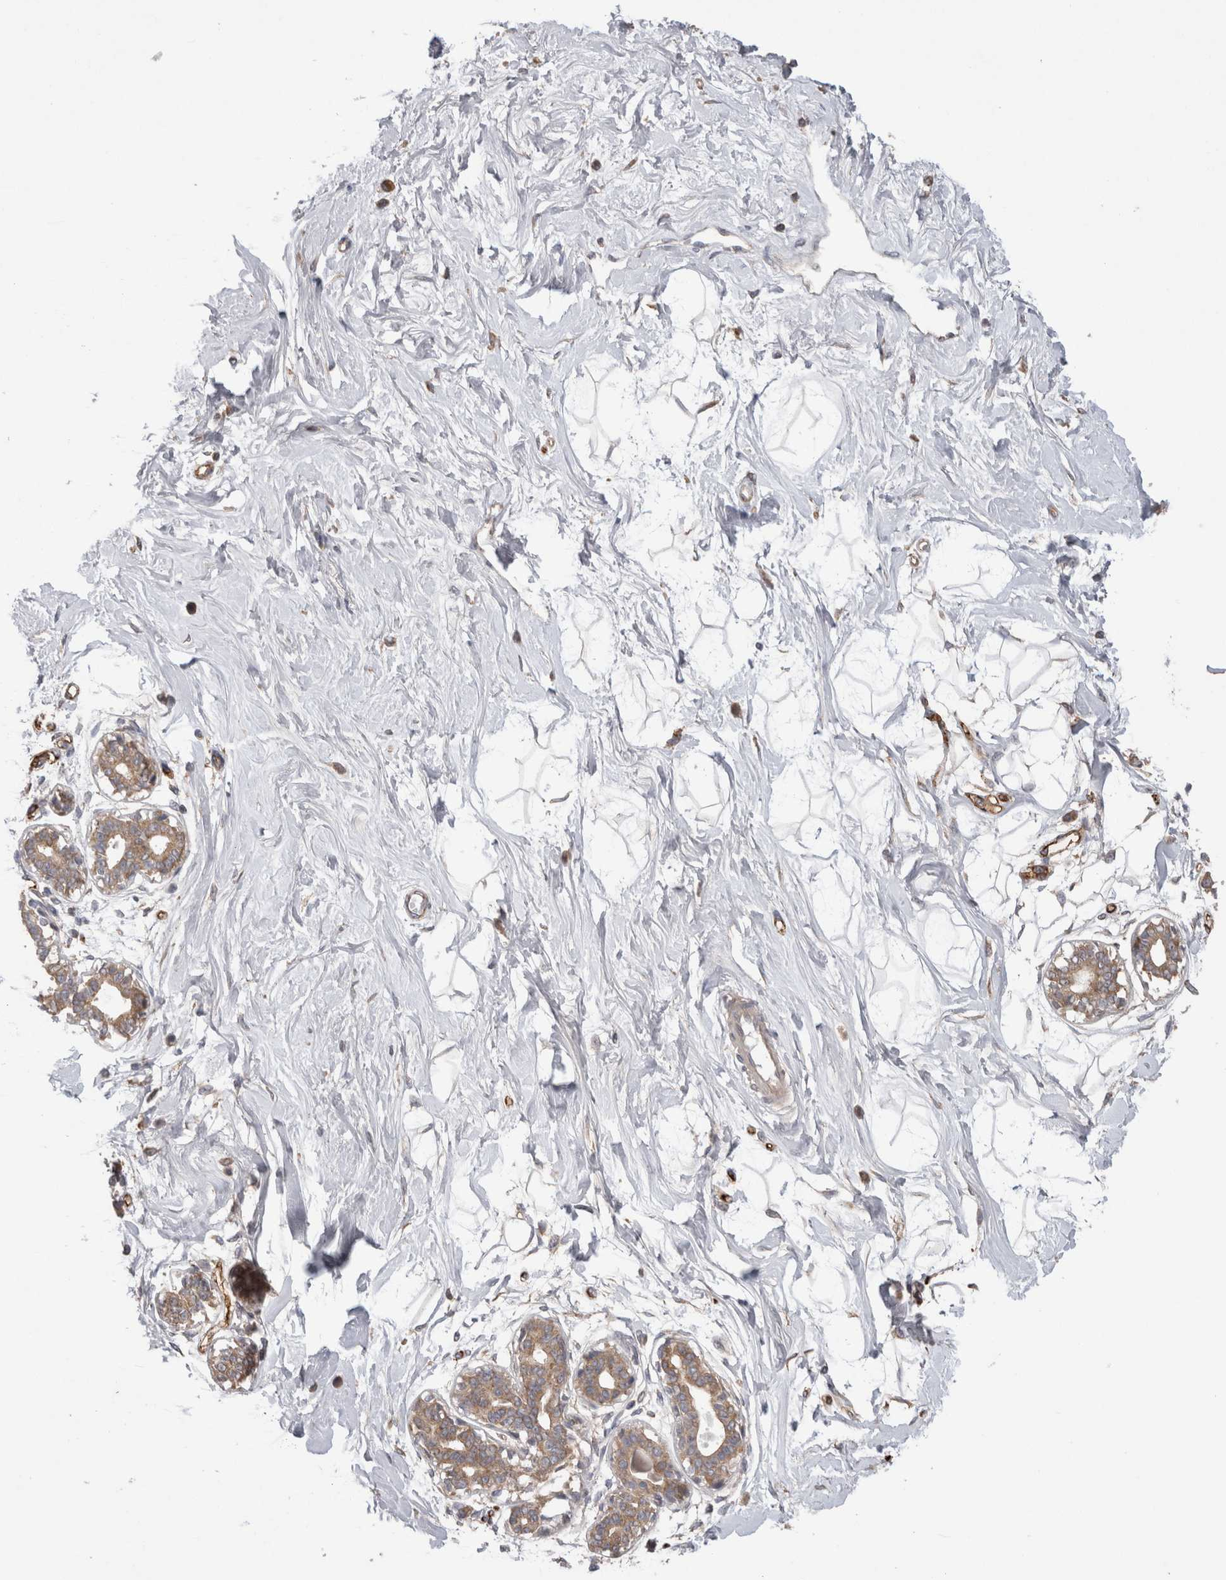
{"staining": {"intensity": "weak", "quantity": "<25%", "location": "cytoplasmic/membranous"}, "tissue": "breast", "cell_type": "Adipocytes", "image_type": "normal", "snomed": [{"axis": "morphology", "description": "Normal tissue, NOS"}, {"axis": "topography", "description": "Breast"}], "caption": "DAB (3,3'-diaminobenzidine) immunohistochemical staining of normal breast reveals no significant expression in adipocytes. (Brightfield microscopy of DAB (3,3'-diaminobenzidine) IHC at high magnification).", "gene": "DARS2", "patient": {"sex": "female", "age": 45}}